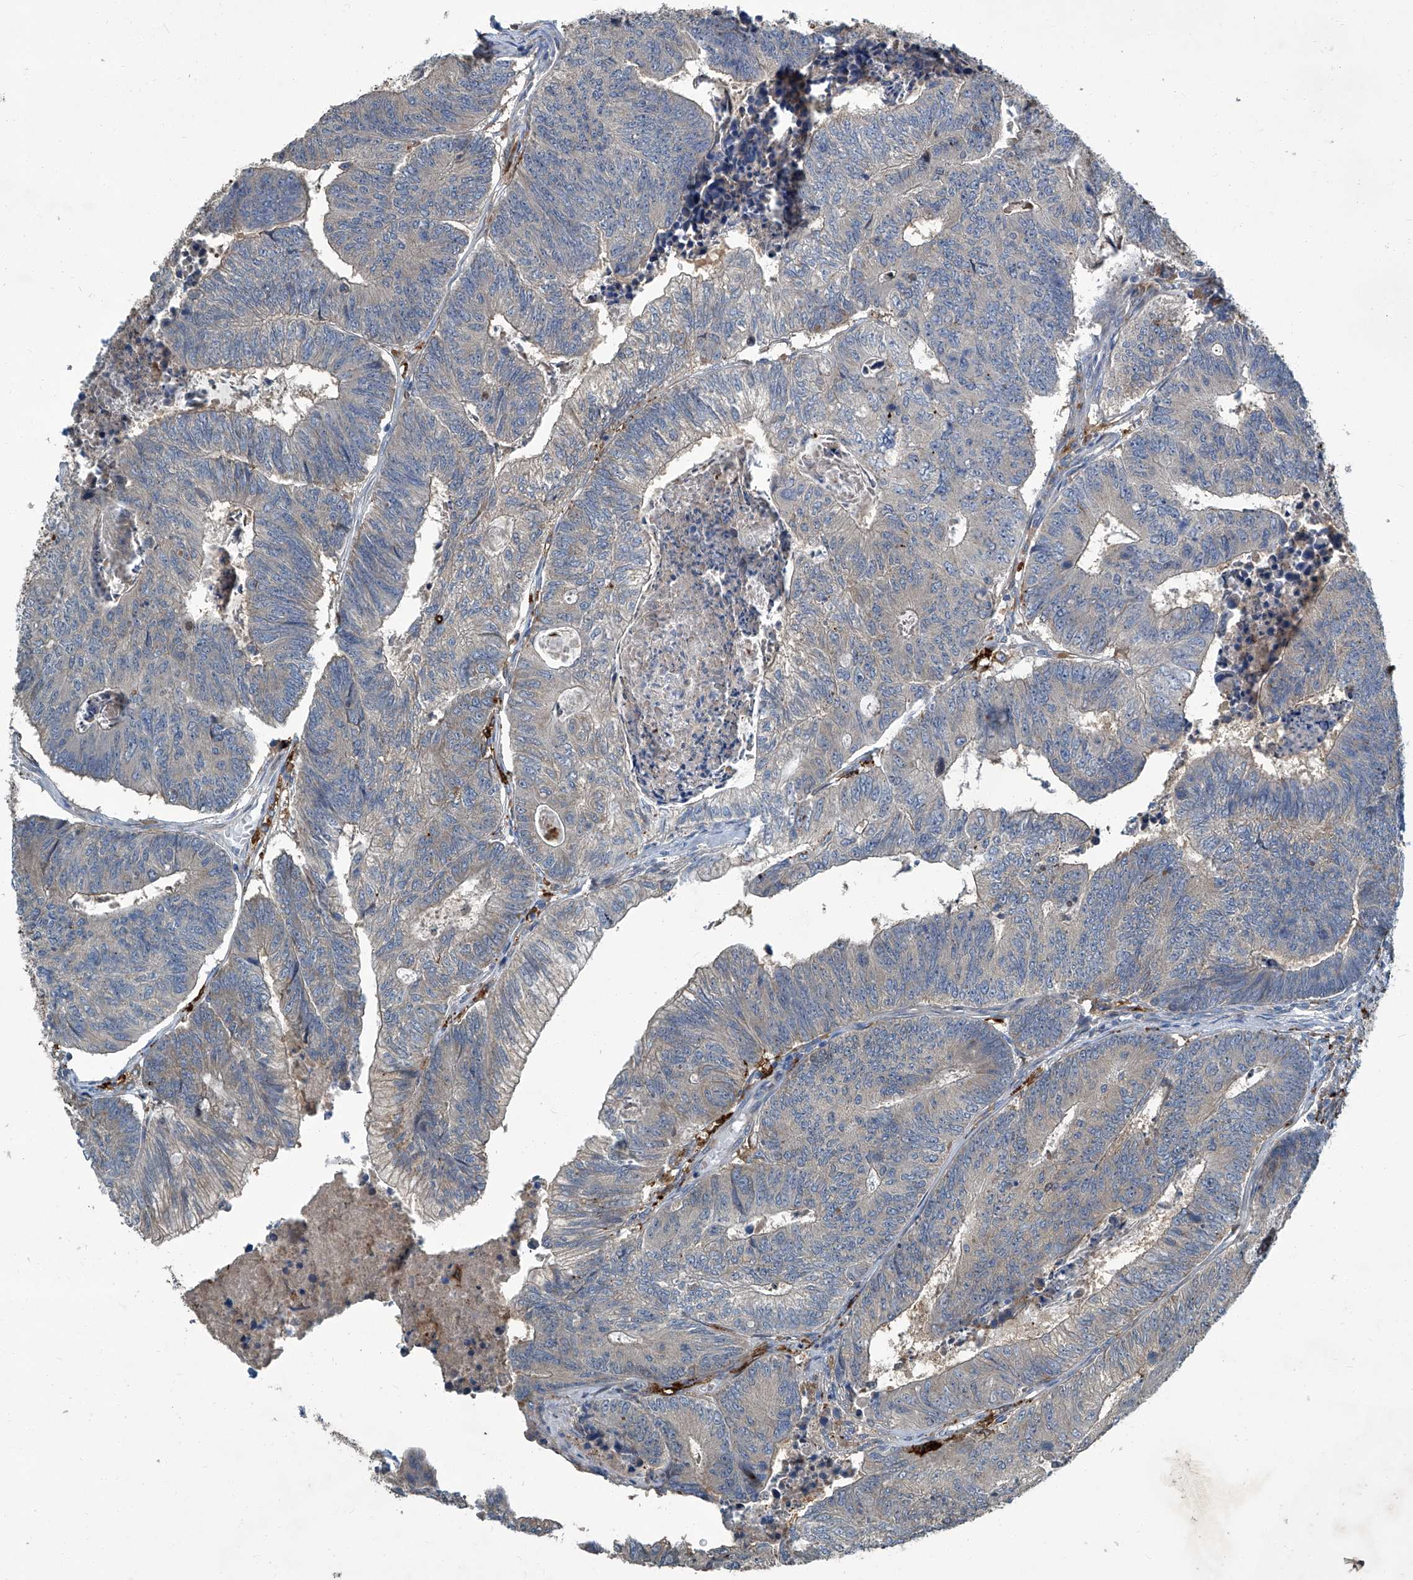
{"staining": {"intensity": "negative", "quantity": "none", "location": "none"}, "tissue": "colorectal cancer", "cell_type": "Tumor cells", "image_type": "cancer", "snomed": [{"axis": "morphology", "description": "Adenocarcinoma, NOS"}, {"axis": "topography", "description": "Colon"}], "caption": "Immunohistochemistry photomicrograph of neoplastic tissue: human colorectal cancer stained with DAB (3,3'-diaminobenzidine) demonstrates no significant protein staining in tumor cells.", "gene": "FAM167A", "patient": {"sex": "female", "age": 67}}